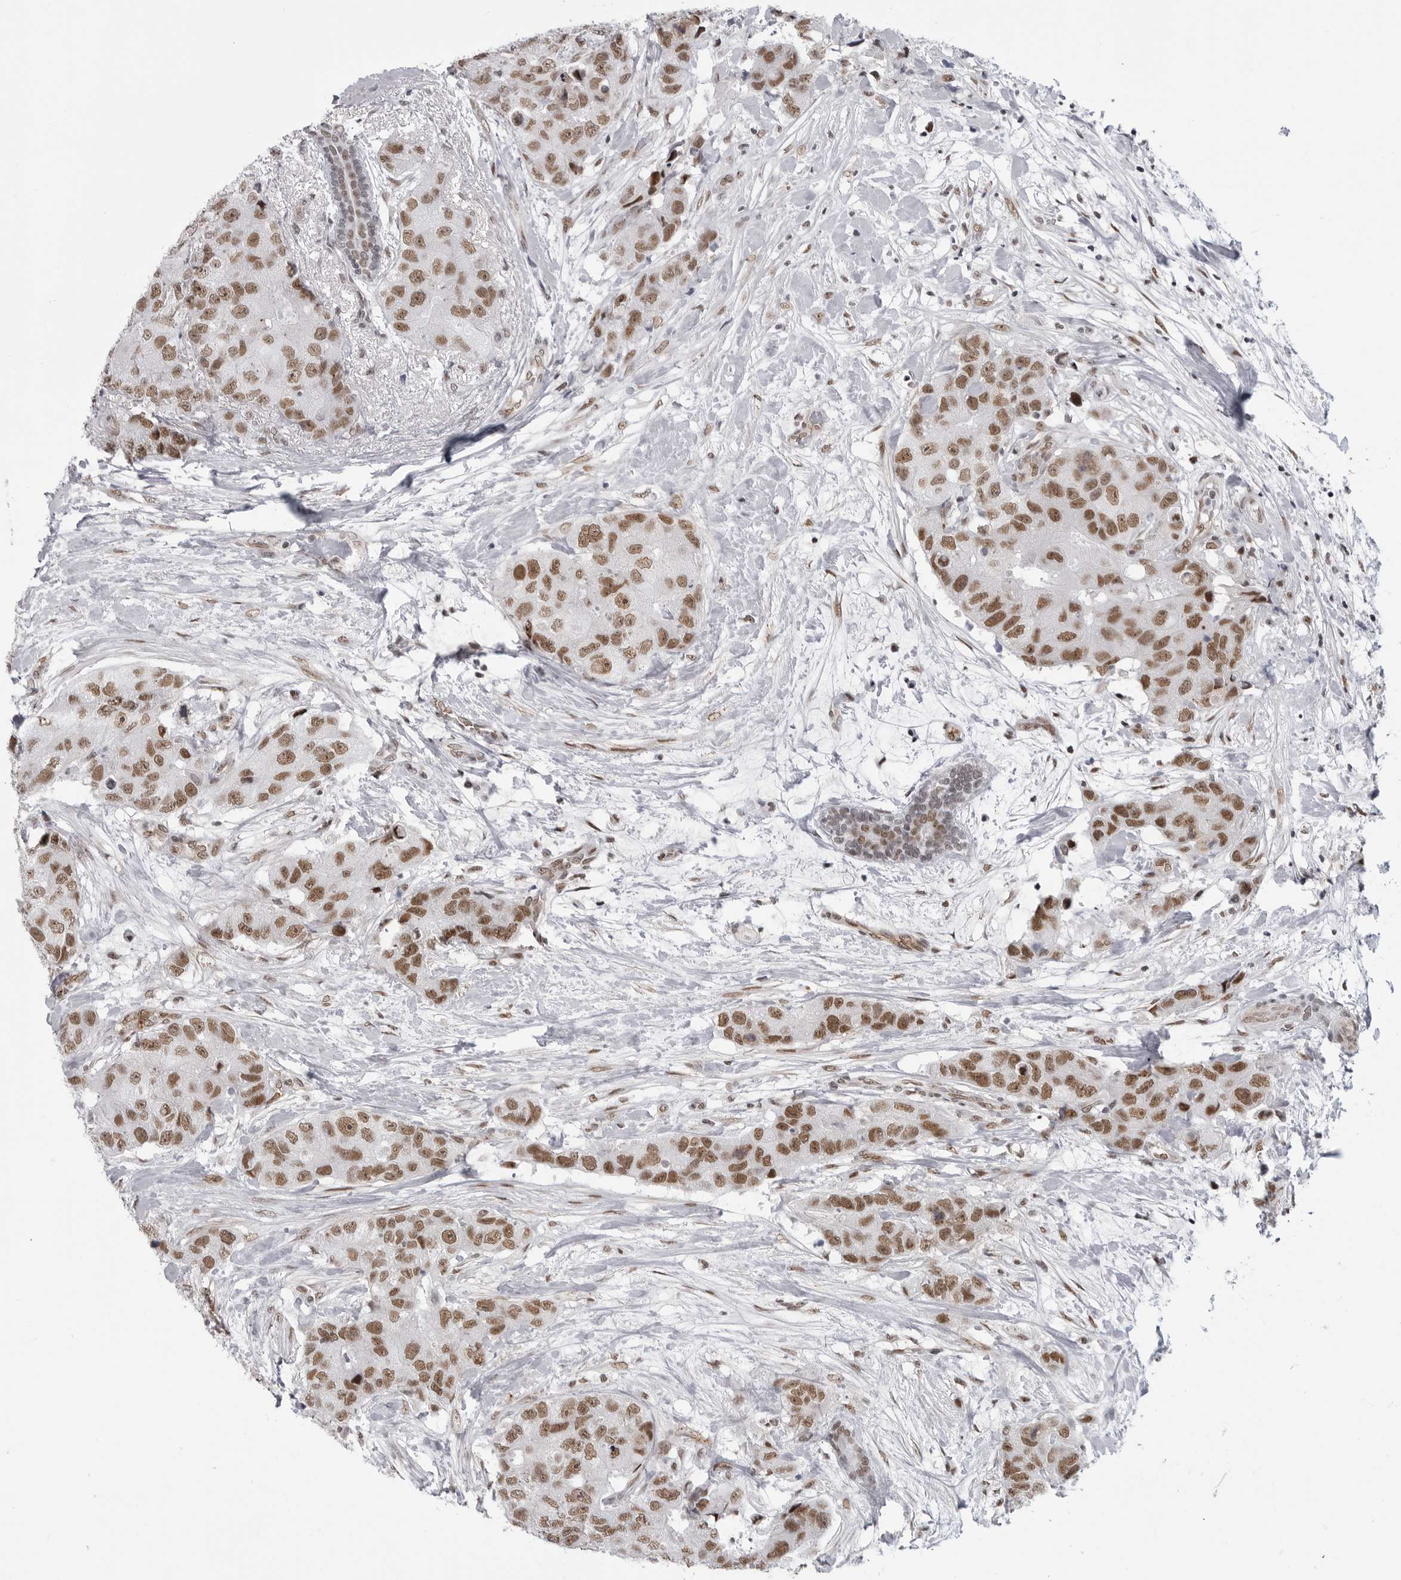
{"staining": {"intensity": "moderate", "quantity": ">75%", "location": "nuclear"}, "tissue": "breast cancer", "cell_type": "Tumor cells", "image_type": "cancer", "snomed": [{"axis": "morphology", "description": "Duct carcinoma"}, {"axis": "topography", "description": "Breast"}], "caption": "Breast invasive ductal carcinoma stained with a protein marker exhibits moderate staining in tumor cells.", "gene": "RNF26", "patient": {"sex": "female", "age": 62}}